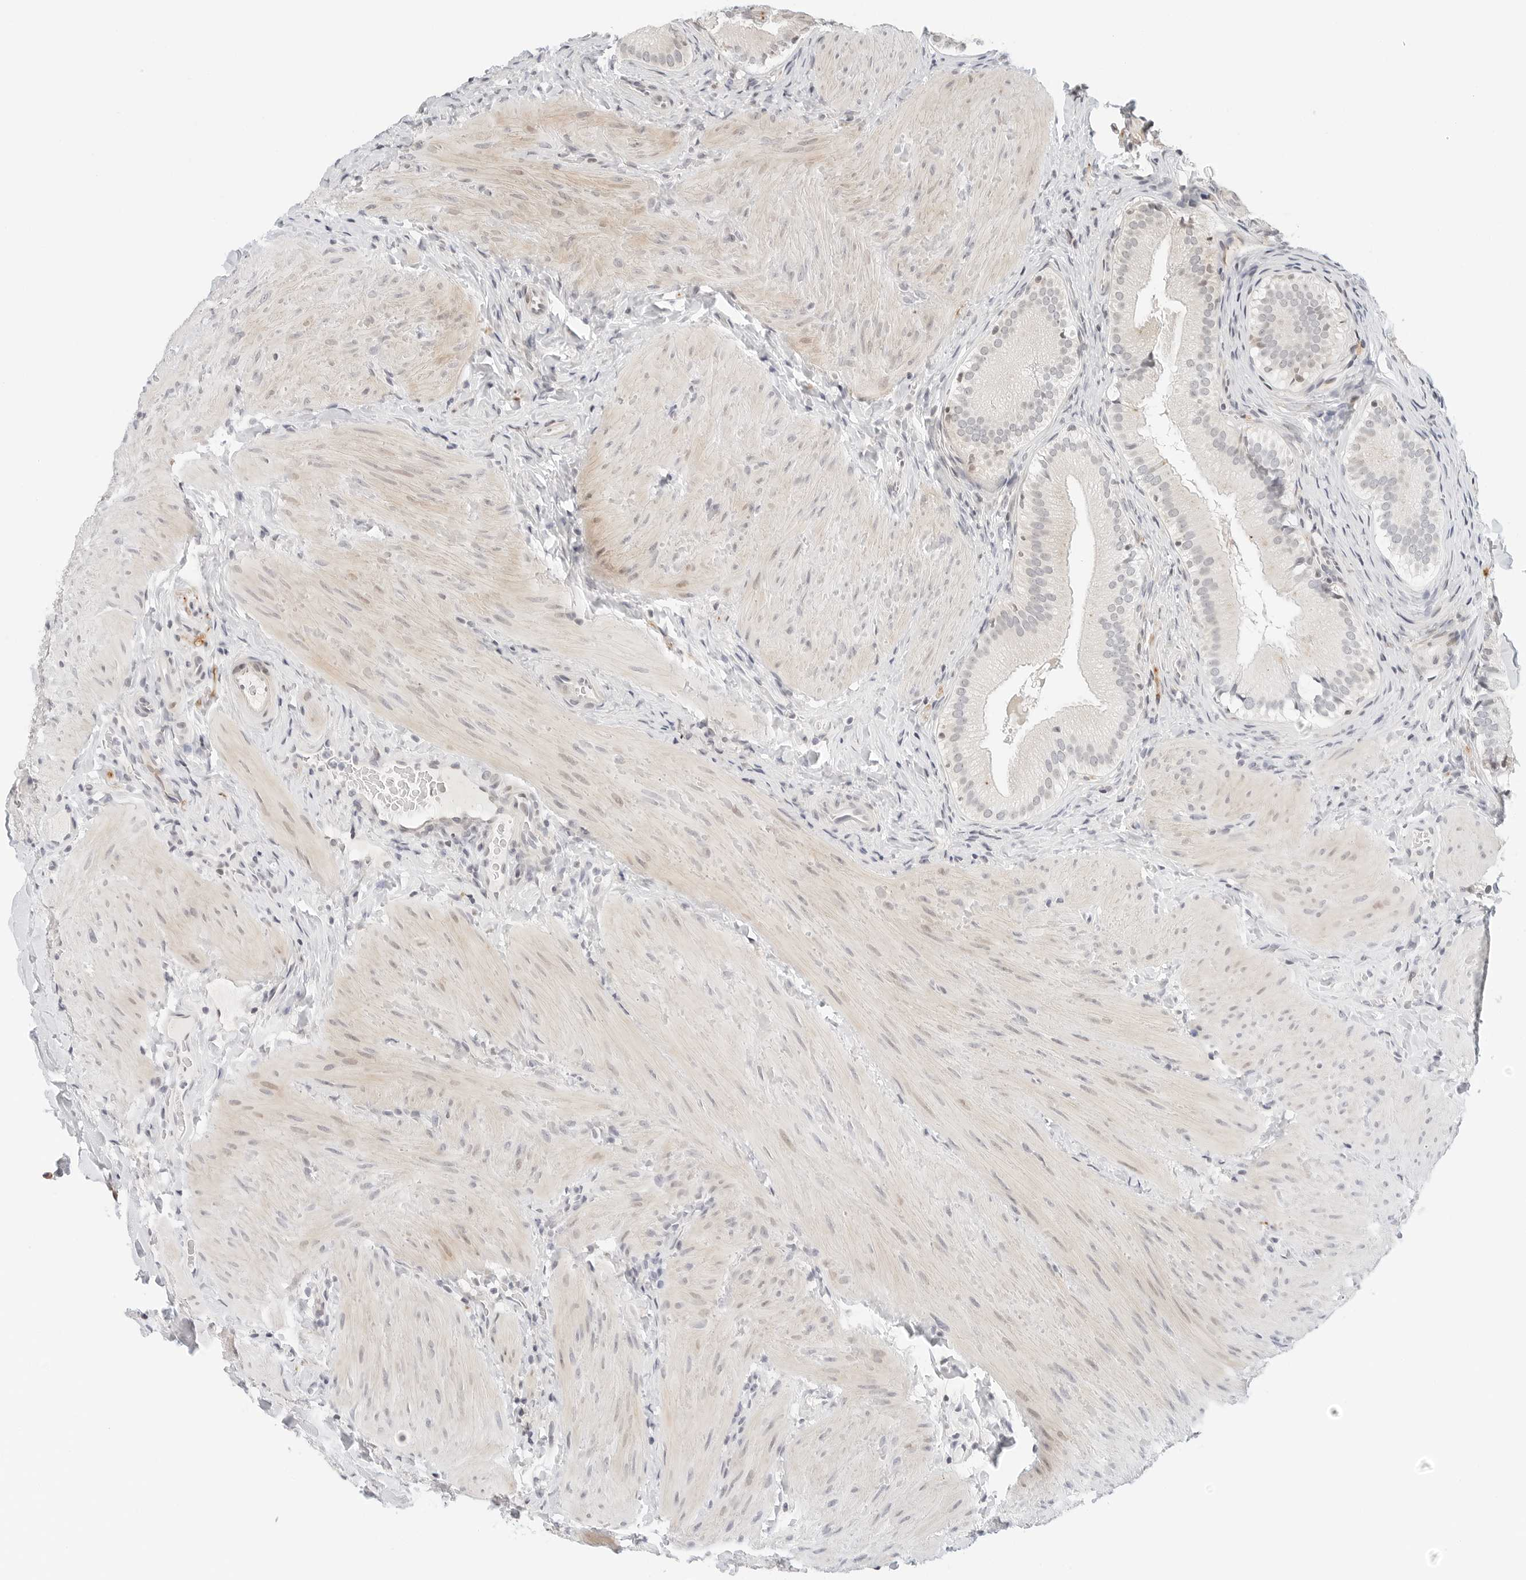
{"staining": {"intensity": "moderate", "quantity": "<25%", "location": "cytoplasmic/membranous"}, "tissue": "gallbladder", "cell_type": "Glandular cells", "image_type": "normal", "snomed": [{"axis": "morphology", "description": "Normal tissue, NOS"}, {"axis": "topography", "description": "Gallbladder"}], "caption": "Moderate cytoplasmic/membranous protein positivity is seen in about <25% of glandular cells in gallbladder.", "gene": "PARP10", "patient": {"sex": "female", "age": 30}}